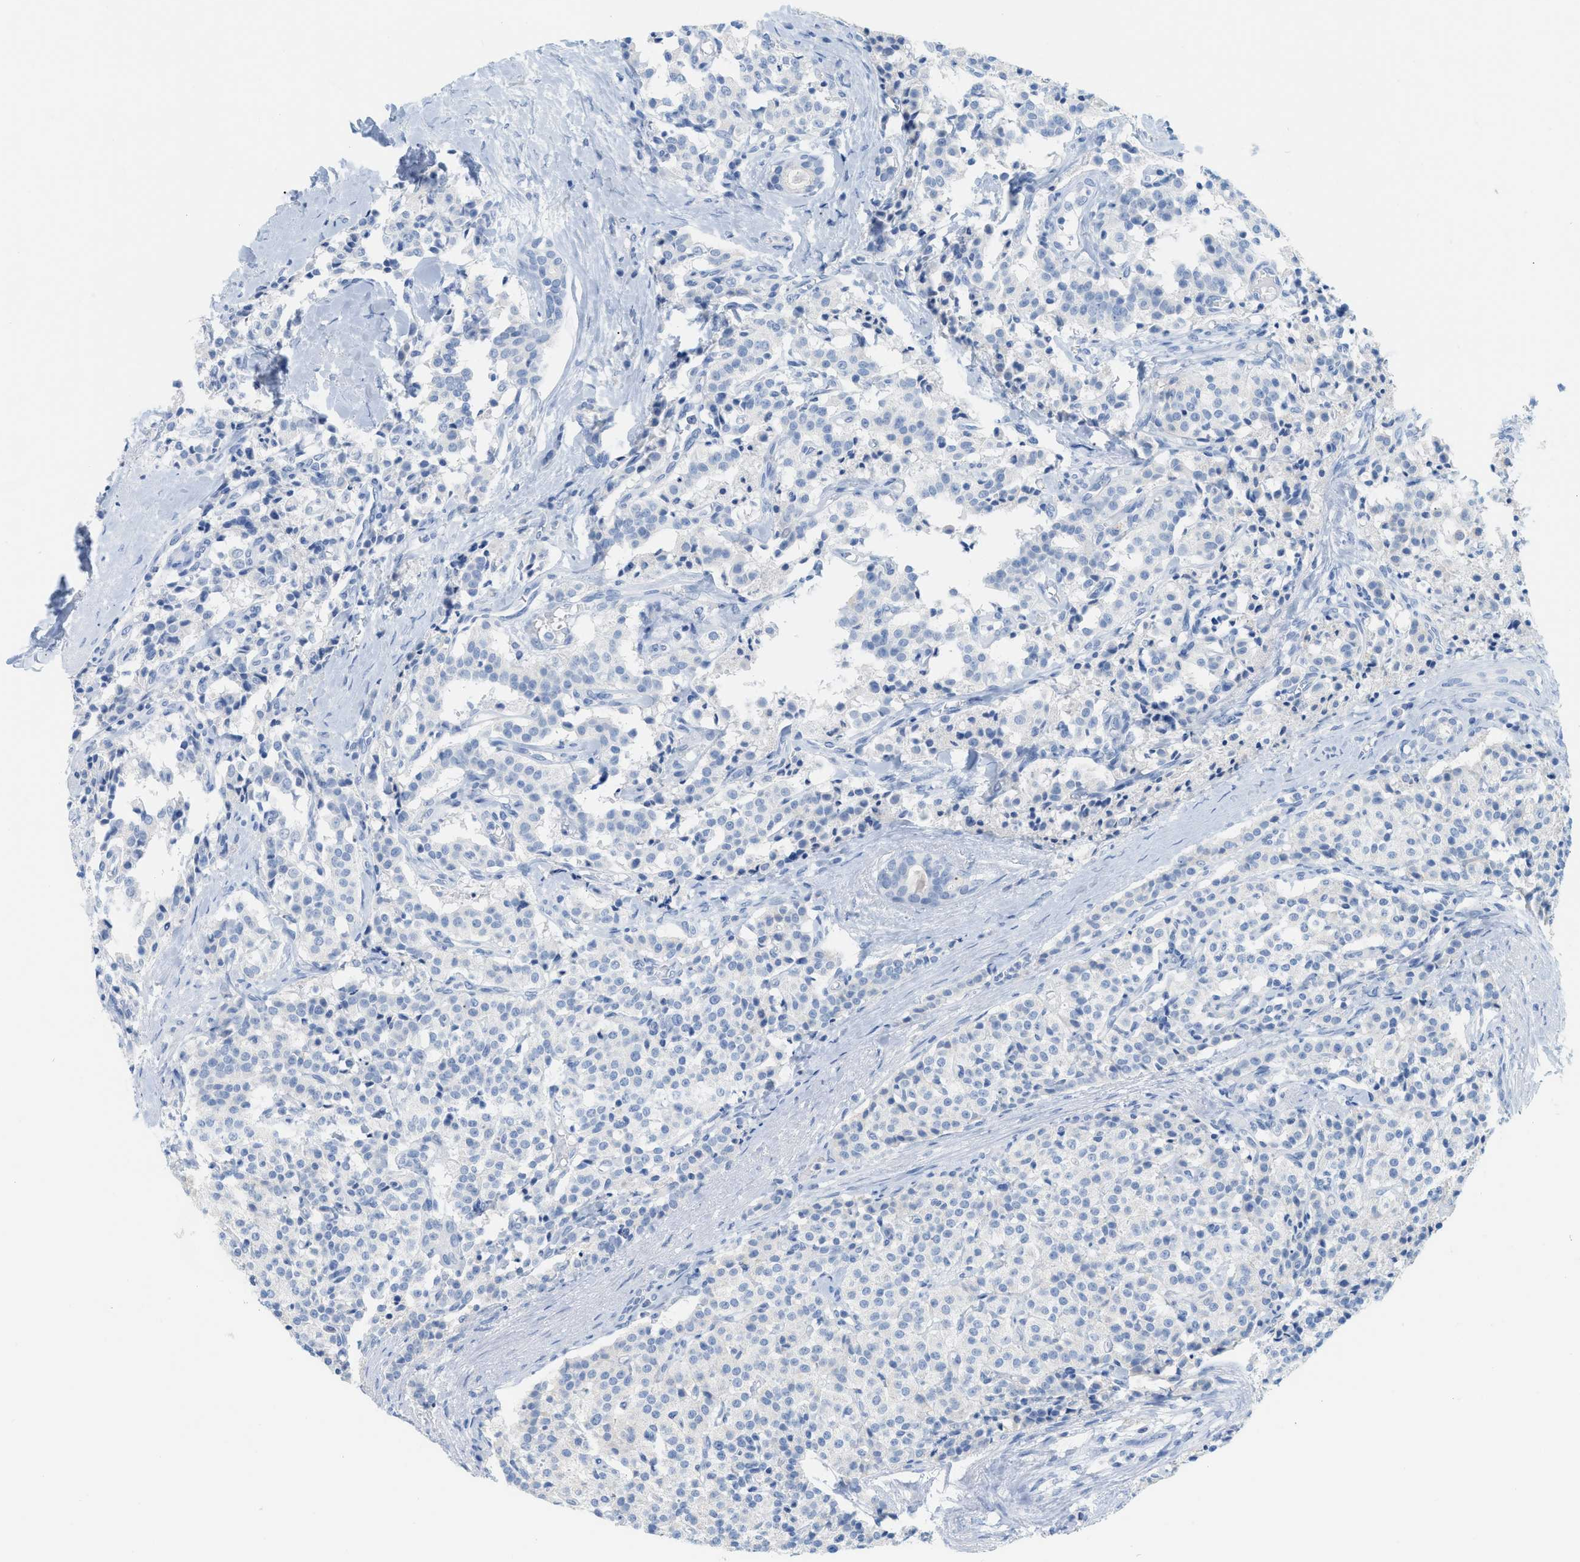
{"staining": {"intensity": "negative", "quantity": "none", "location": "none"}, "tissue": "carcinoid", "cell_type": "Tumor cells", "image_type": "cancer", "snomed": [{"axis": "morphology", "description": "Carcinoid, malignant, NOS"}, {"axis": "topography", "description": "Lung"}], "caption": "Protein analysis of carcinoid shows no significant positivity in tumor cells. (DAB immunohistochemistry (IHC) visualized using brightfield microscopy, high magnification).", "gene": "PAPPA", "patient": {"sex": "male", "age": 30}}